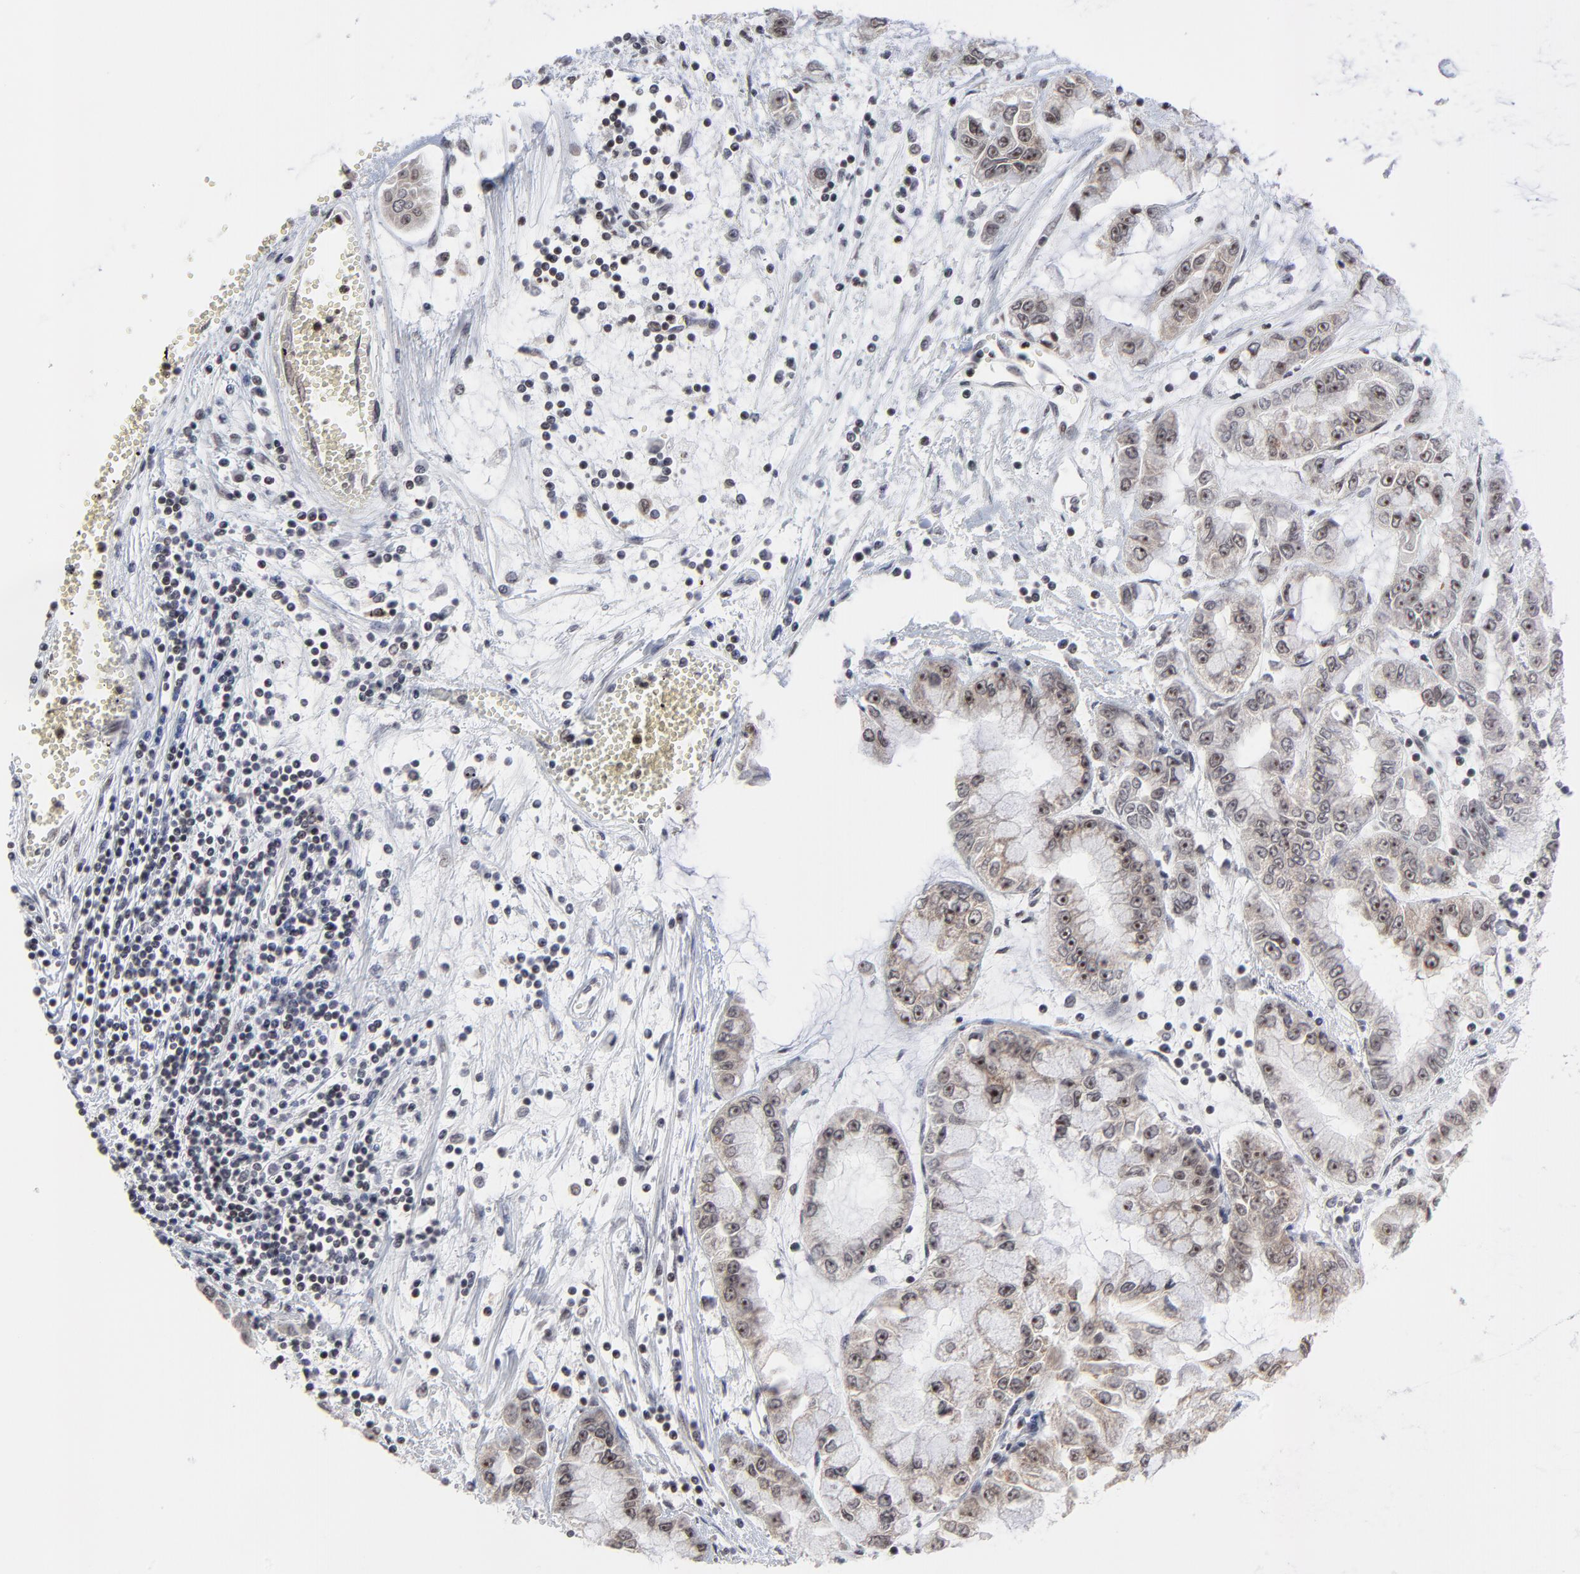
{"staining": {"intensity": "weak", "quantity": ">75%", "location": "cytoplasmic/membranous,nuclear"}, "tissue": "liver cancer", "cell_type": "Tumor cells", "image_type": "cancer", "snomed": [{"axis": "morphology", "description": "Cholangiocarcinoma"}, {"axis": "topography", "description": "Liver"}], "caption": "Immunohistochemistry micrograph of neoplastic tissue: human cholangiocarcinoma (liver) stained using immunohistochemistry (IHC) exhibits low levels of weak protein expression localized specifically in the cytoplasmic/membranous and nuclear of tumor cells, appearing as a cytoplasmic/membranous and nuclear brown color.", "gene": "ZNF777", "patient": {"sex": "female", "age": 79}}